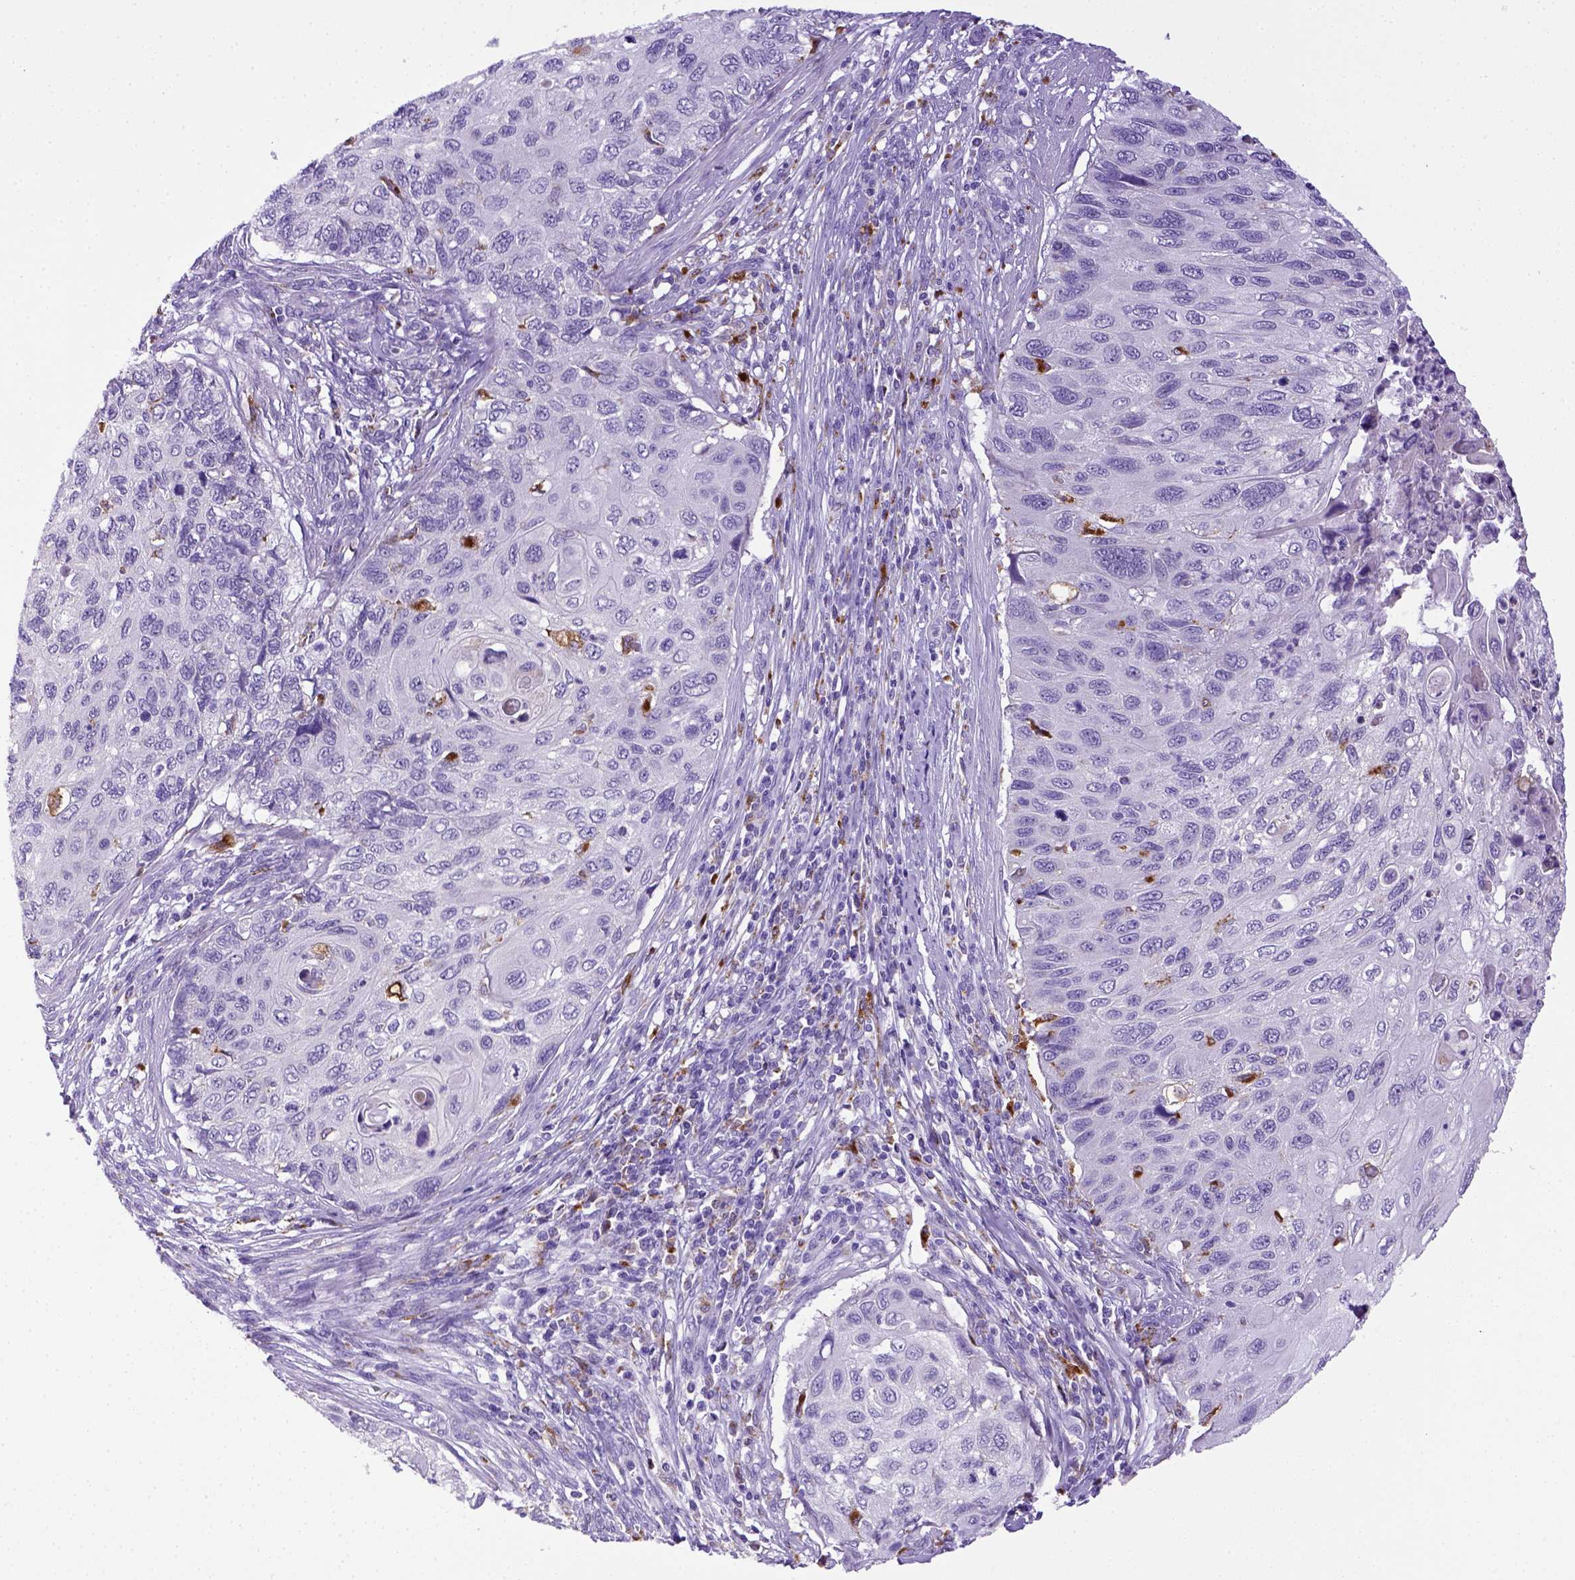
{"staining": {"intensity": "negative", "quantity": "none", "location": "none"}, "tissue": "cervical cancer", "cell_type": "Tumor cells", "image_type": "cancer", "snomed": [{"axis": "morphology", "description": "Squamous cell carcinoma, NOS"}, {"axis": "topography", "description": "Cervix"}], "caption": "A micrograph of human squamous cell carcinoma (cervical) is negative for staining in tumor cells.", "gene": "CD68", "patient": {"sex": "female", "age": 70}}